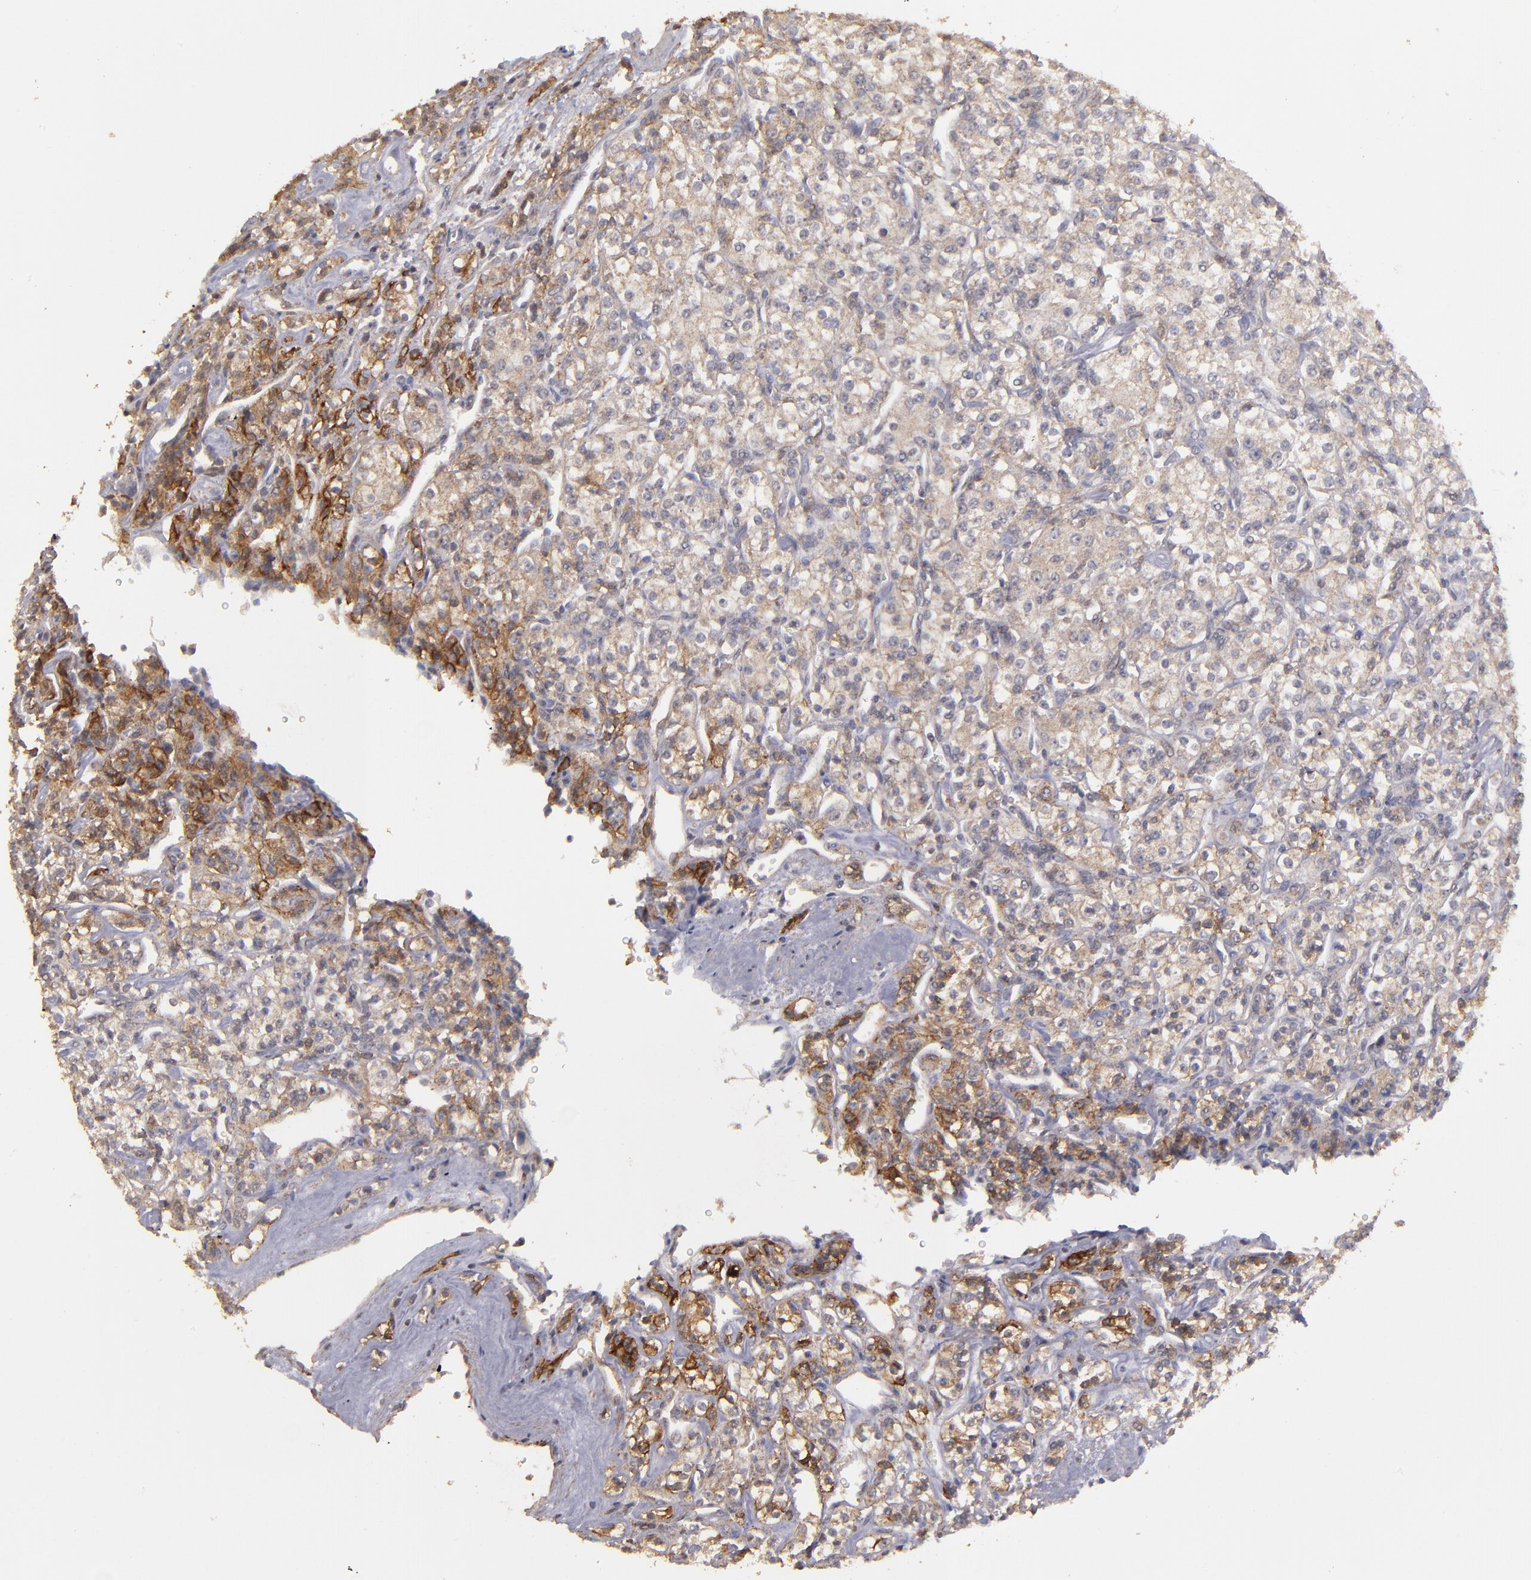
{"staining": {"intensity": "strong", "quantity": "25%-75%", "location": "cytoplasmic/membranous"}, "tissue": "renal cancer", "cell_type": "Tumor cells", "image_type": "cancer", "snomed": [{"axis": "morphology", "description": "Adenocarcinoma, NOS"}, {"axis": "topography", "description": "Kidney"}], "caption": "IHC (DAB (3,3'-diaminobenzidine)) staining of human adenocarcinoma (renal) reveals strong cytoplasmic/membranous protein expression in approximately 25%-75% of tumor cells.", "gene": "FAT1", "patient": {"sex": "male", "age": 77}}